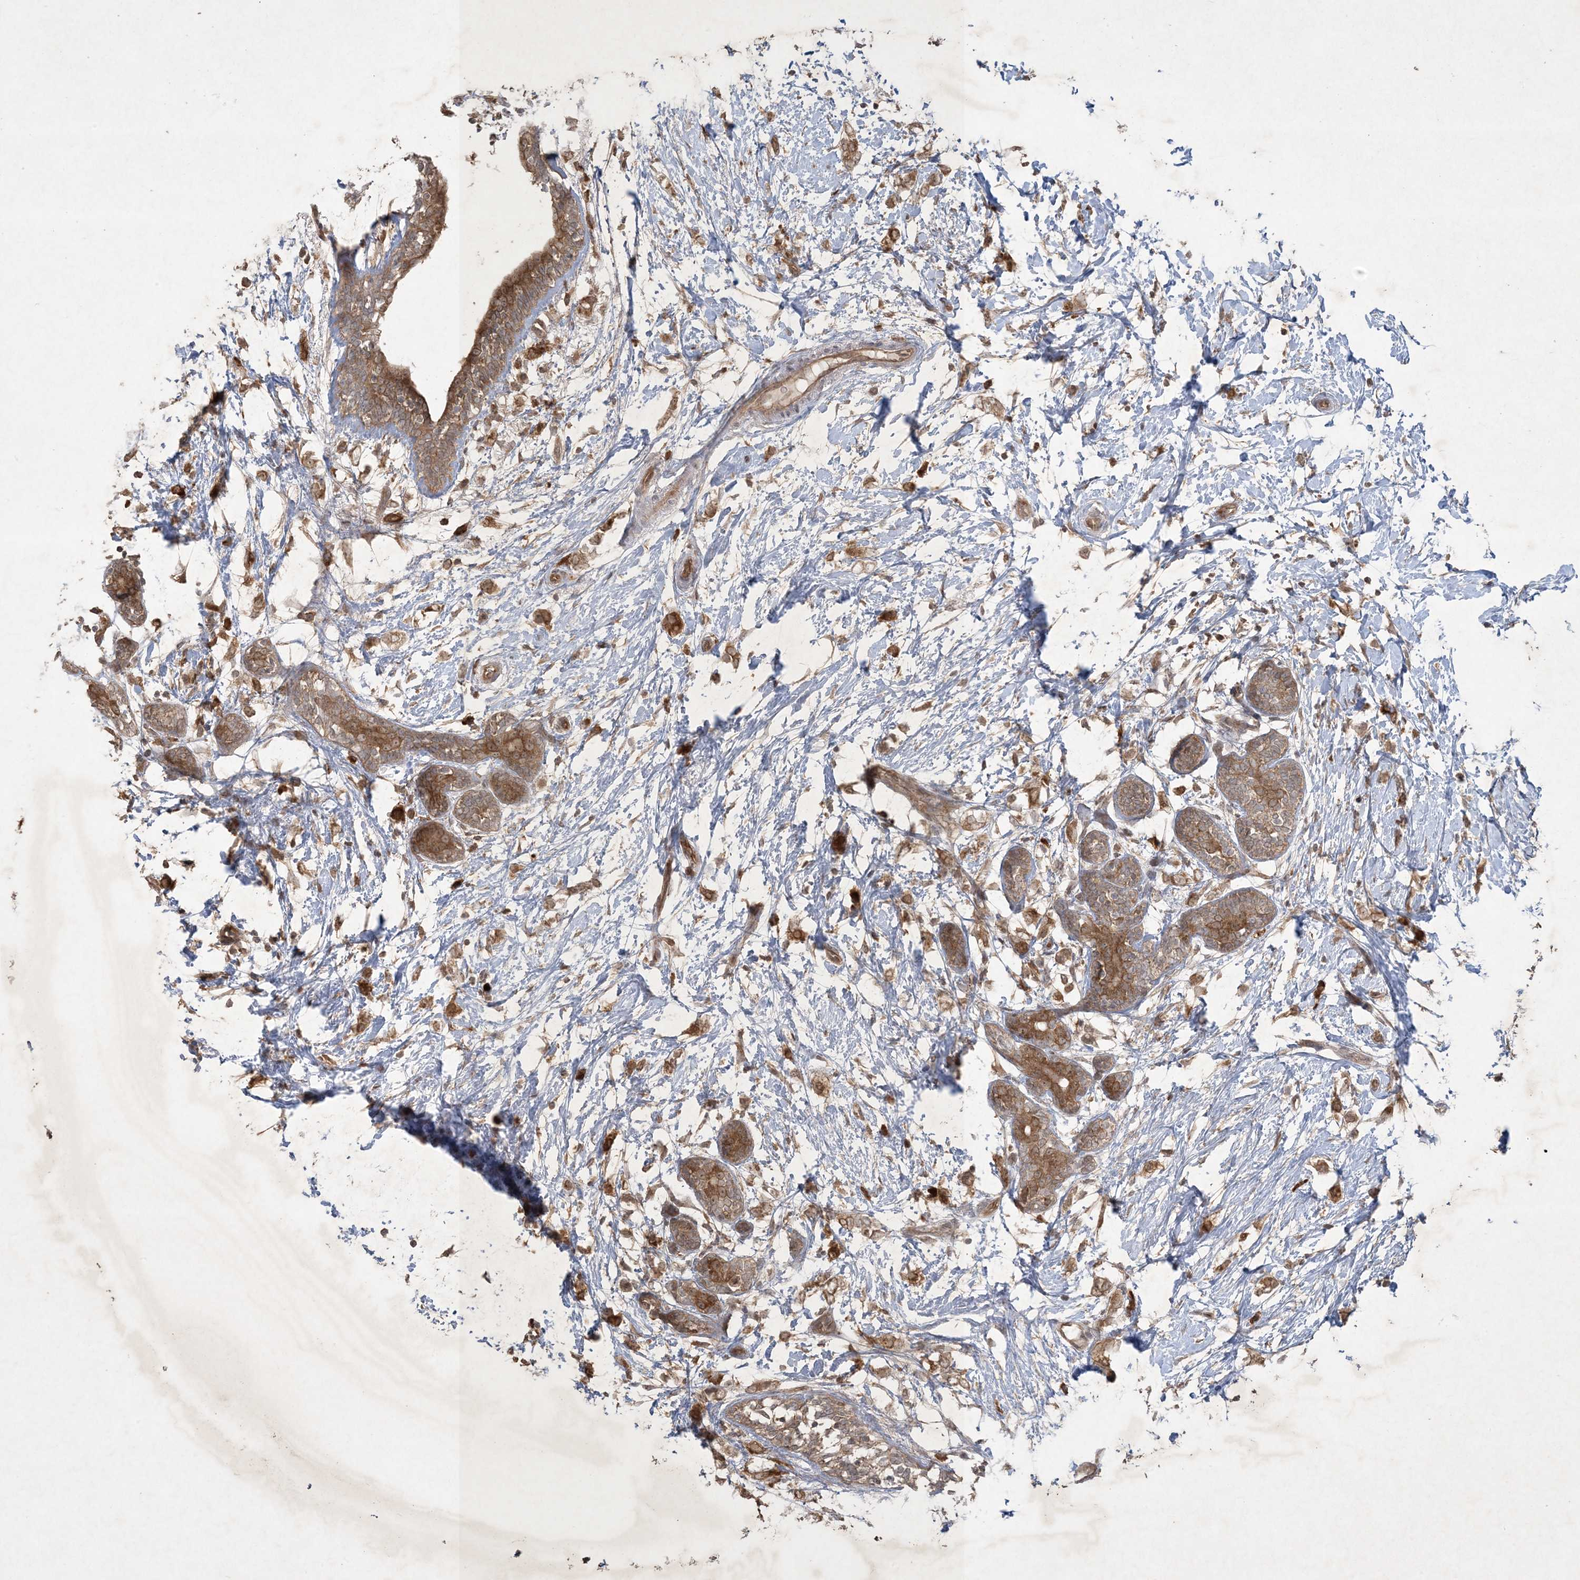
{"staining": {"intensity": "moderate", "quantity": ">75%", "location": "cytoplasmic/membranous,nuclear"}, "tissue": "breast cancer", "cell_type": "Tumor cells", "image_type": "cancer", "snomed": [{"axis": "morphology", "description": "Normal tissue, NOS"}, {"axis": "morphology", "description": "Lobular carcinoma"}, {"axis": "topography", "description": "Breast"}], "caption": "Moderate cytoplasmic/membranous and nuclear positivity is present in about >75% of tumor cells in breast lobular carcinoma. The staining is performed using DAB (3,3'-diaminobenzidine) brown chromogen to label protein expression. The nuclei are counter-stained blue using hematoxylin.", "gene": "NRBP2", "patient": {"sex": "female", "age": 47}}